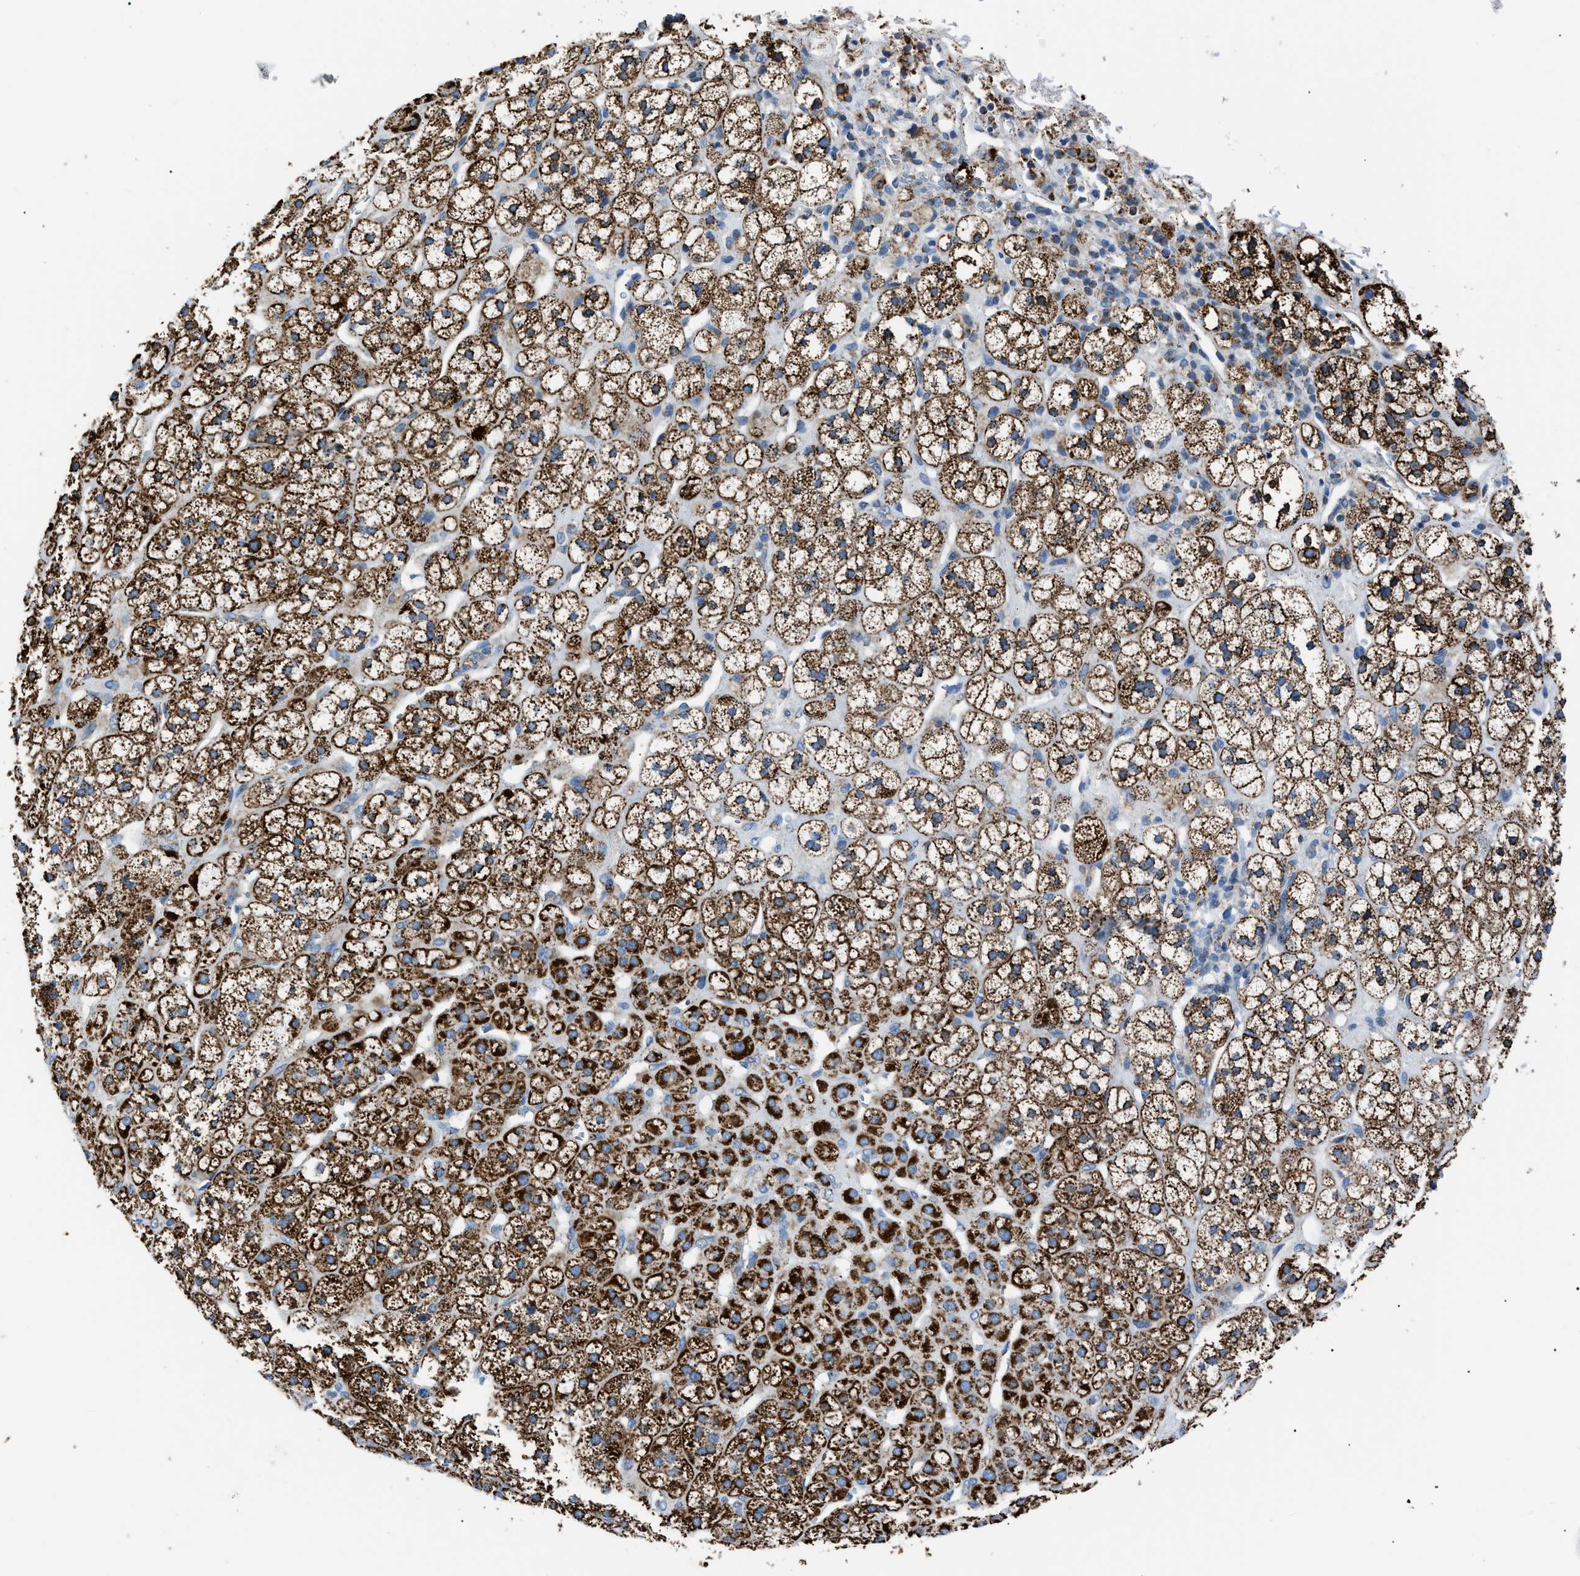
{"staining": {"intensity": "strong", "quantity": ">75%", "location": "cytoplasmic/membranous"}, "tissue": "adrenal gland", "cell_type": "Glandular cells", "image_type": "normal", "snomed": [{"axis": "morphology", "description": "Normal tissue, NOS"}, {"axis": "topography", "description": "Adrenal gland"}], "caption": "Immunohistochemistry (DAB) staining of unremarkable adrenal gland displays strong cytoplasmic/membranous protein positivity in about >75% of glandular cells.", "gene": "PHB2", "patient": {"sex": "male", "age": 56}}